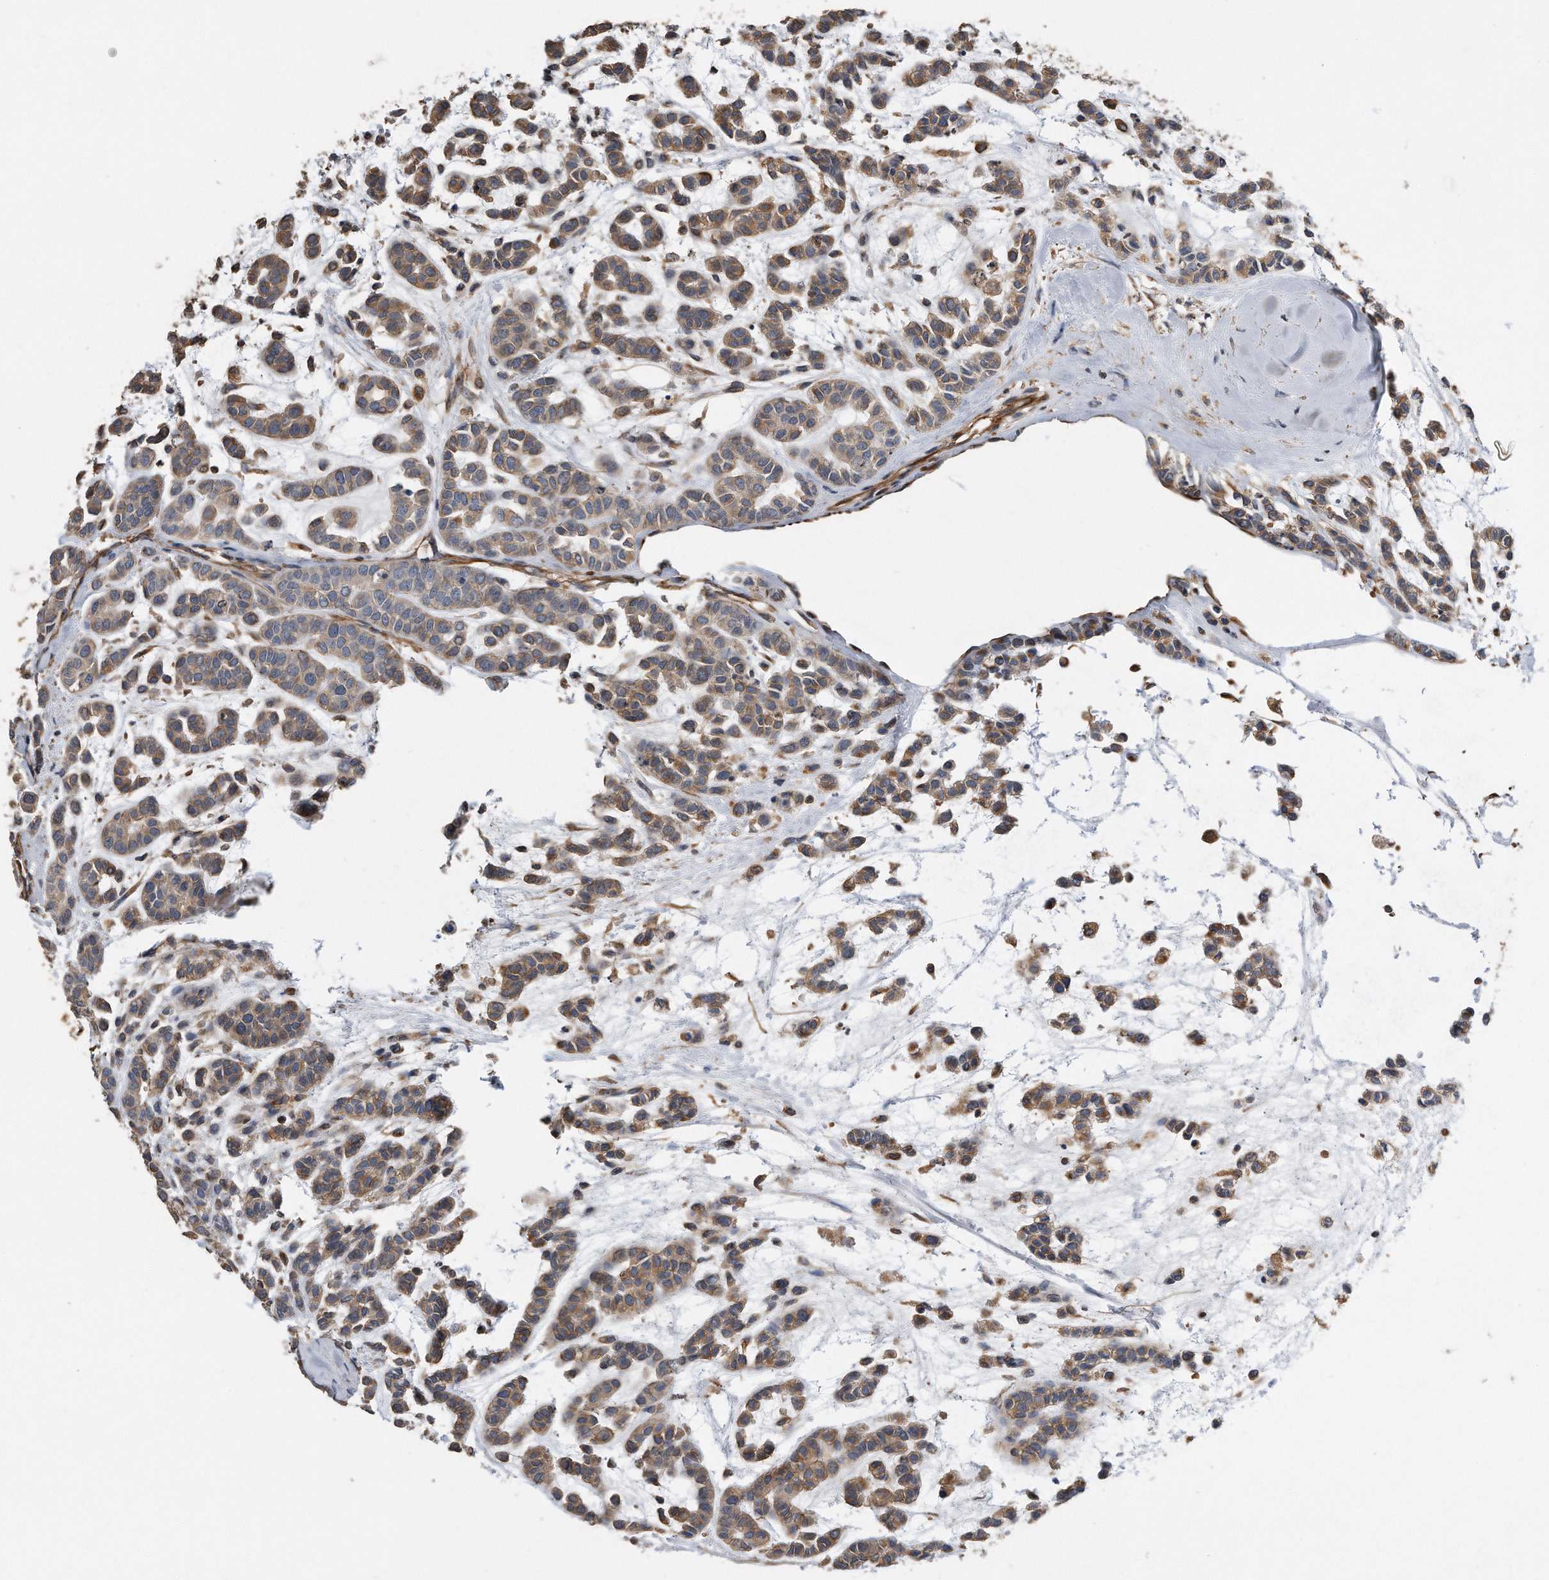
{"staining": {"intensity": "moderate", "quantity": "25%-75%", "location": "cytoplasmic/membranous"}, "tissue": "head and neck cancer", "cell_type": "Tumor cells", "image_type": "cancer", "snomed": [{"axis": "morphology", "description": "Adenocarcinoma, NOS"}, {"axis": "morphology", "description": "Adenoma, NOS"}, {"axis": "topography", "description": "Head-Neck"}], "caption": "Head and neck adenoma was stained to show a protein in brown. There is medium levels of moderate cytoplasmic/membranous staining in approximately 25%-75% of tumor cells.", "gene": "GPC1", "patient": {"sex": "female", "age": 55}}